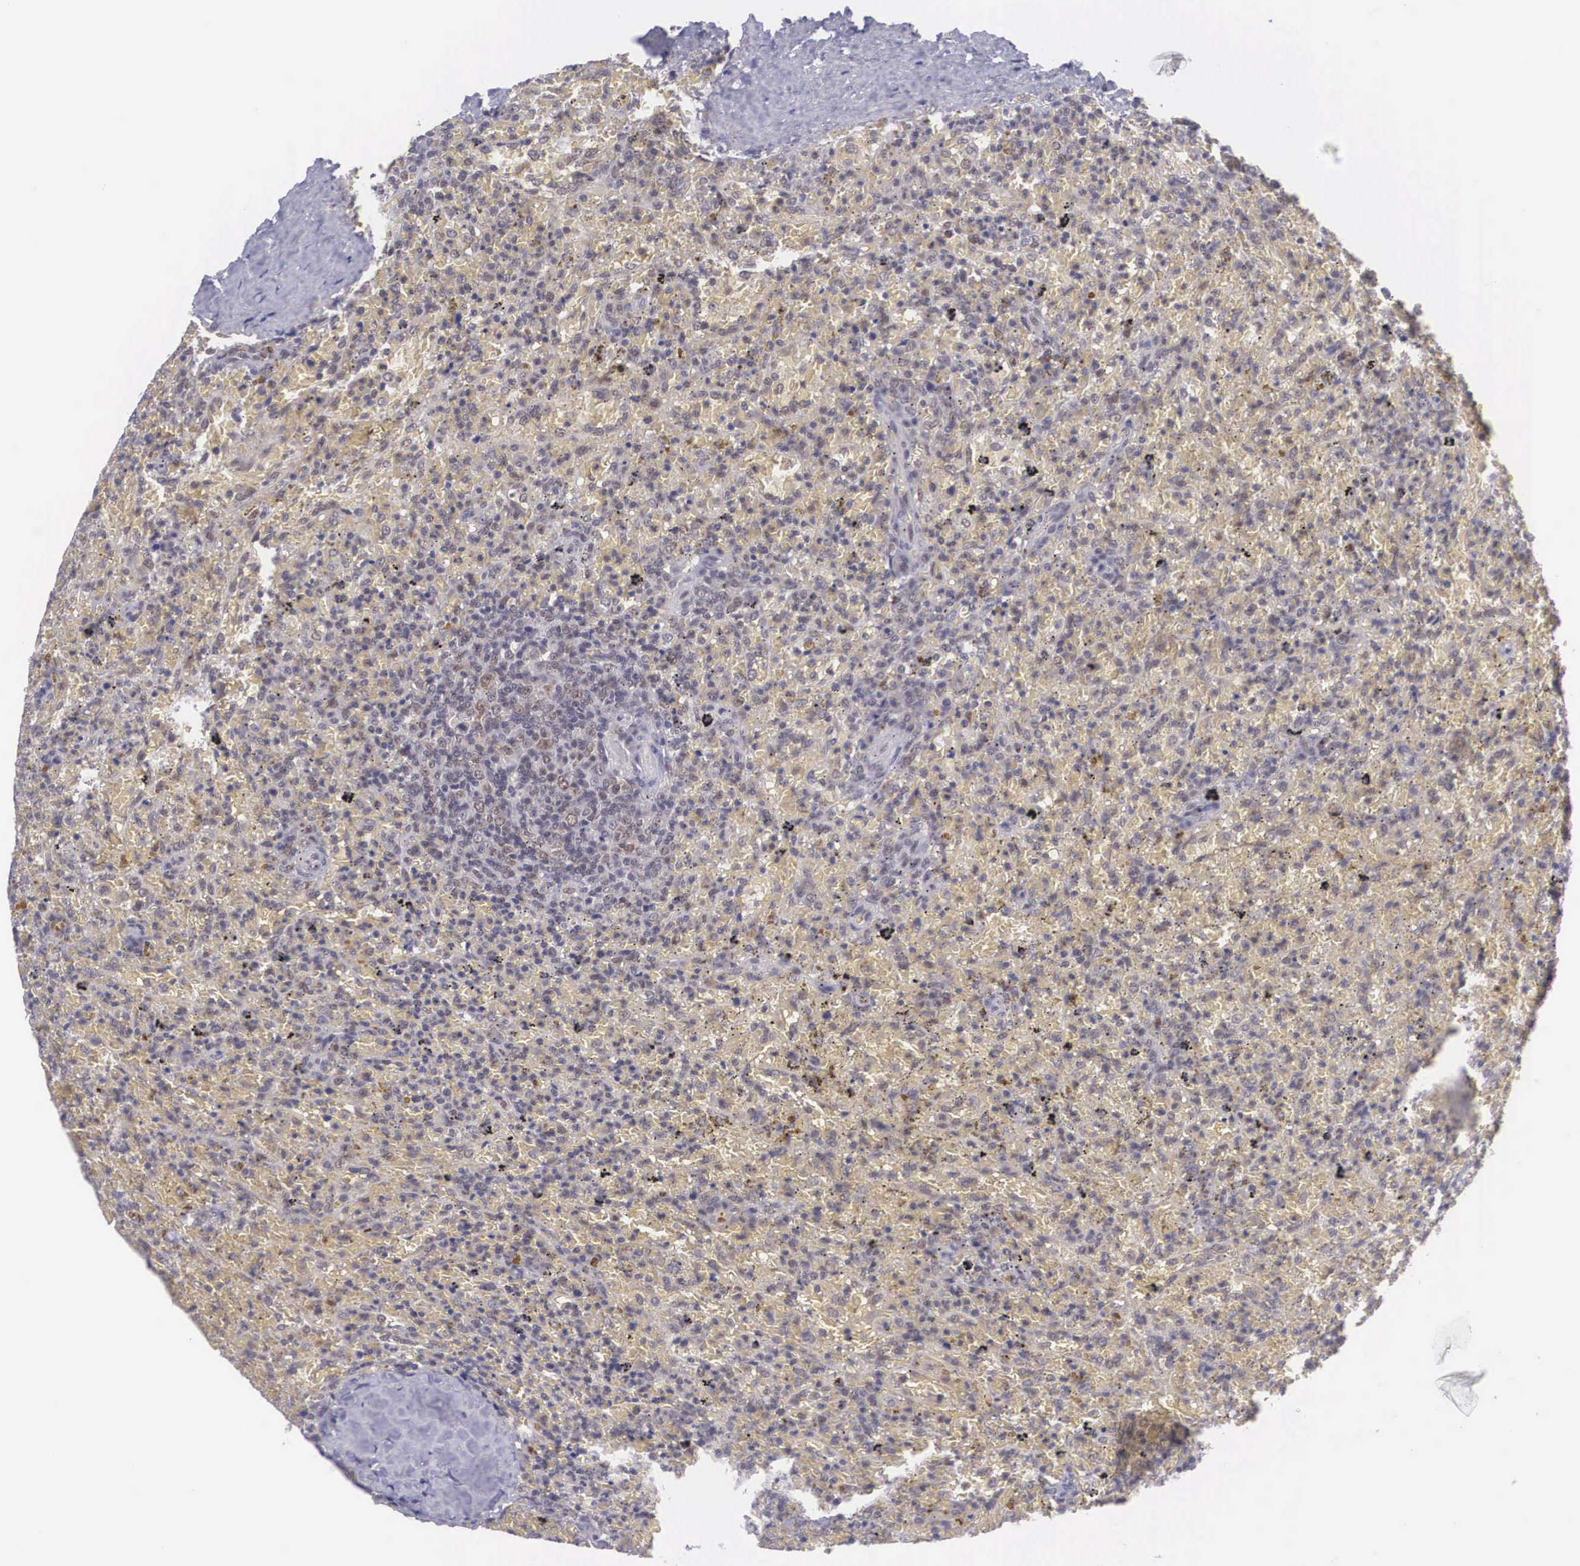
{"staining": {"intensity": "weak", "quantity": "25%-75%", "location": "cytoplasmic/membranous,nuclear"}, "tissue": "lymphoma", "cell_type": "Tumor cells", "image_type": "cancer", "snomed": [{"axis": "morphology", "description": "Malignant lymphoma, non-Hodgkin's type, High grade"}, {"axis": "topography", "description": "Spleen"}, {"axis": "topography", "description": "Lymph node"}], "caption": "About 25%-75% of tumor cells in lymphoma show weak cytoplasmic/membranous and nuclear protein expression as visualized by brown immunohistochemical staining.", "gene": "NINL", "patient": {"sex": "female", "age": 70}}